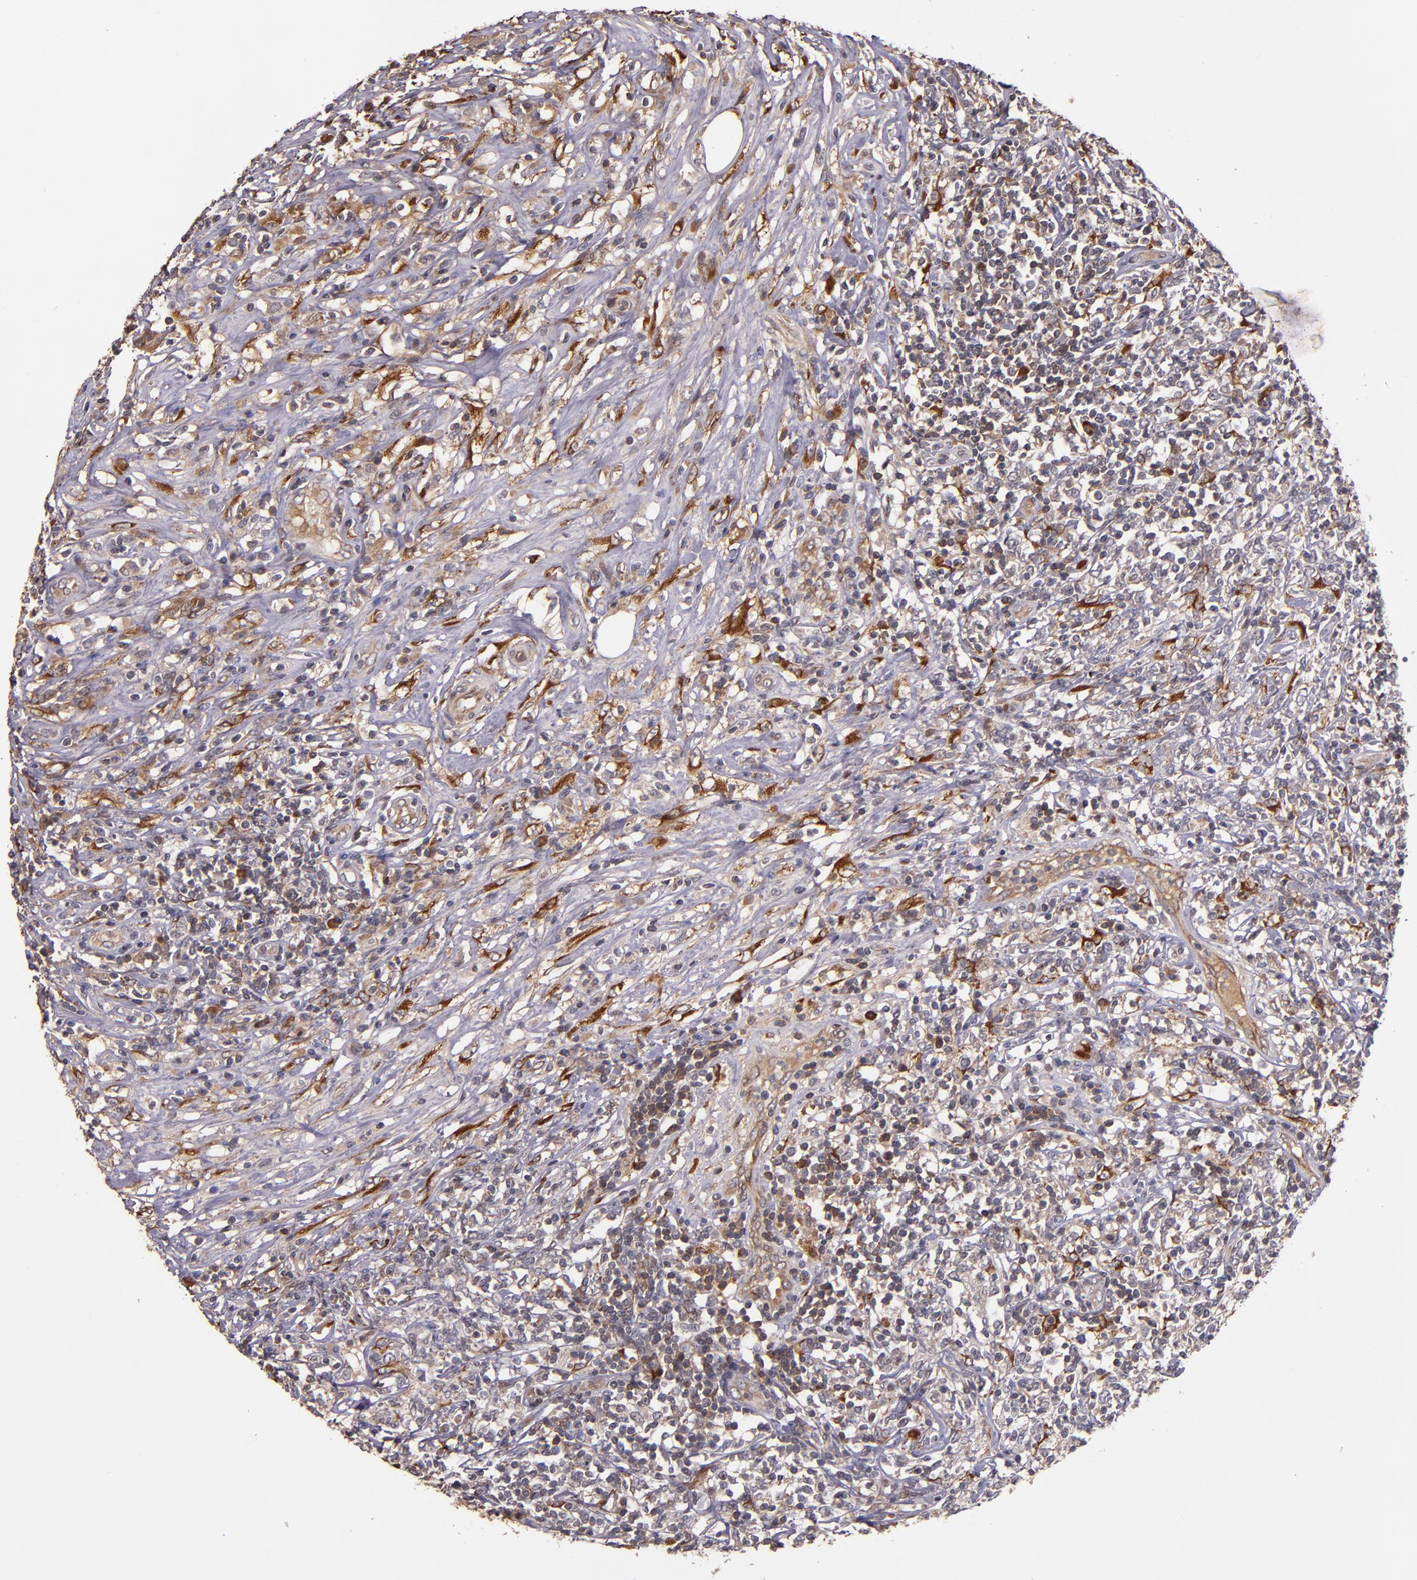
{"staining": {"intensity": "strong", "quantity": "<25%", "location": "cytoplasmic/membranous"}, "tissue": "lymphoma", "cell_type": "Tumor cells", "image_type": "cancer", "snomed": [{"axis": "morphology", "description": "Malignant lymphoma, non-Hodgkin's type, High grade"}, {"axis": "topography", "description": "Lymph node"}], "caption": "A brown stain labels strong cytoplasmic/membranous positivity of a protein in lymphoma tumor cells.", "gene": "PRAF2", "patient": {"sex": "female", "age": 84}}